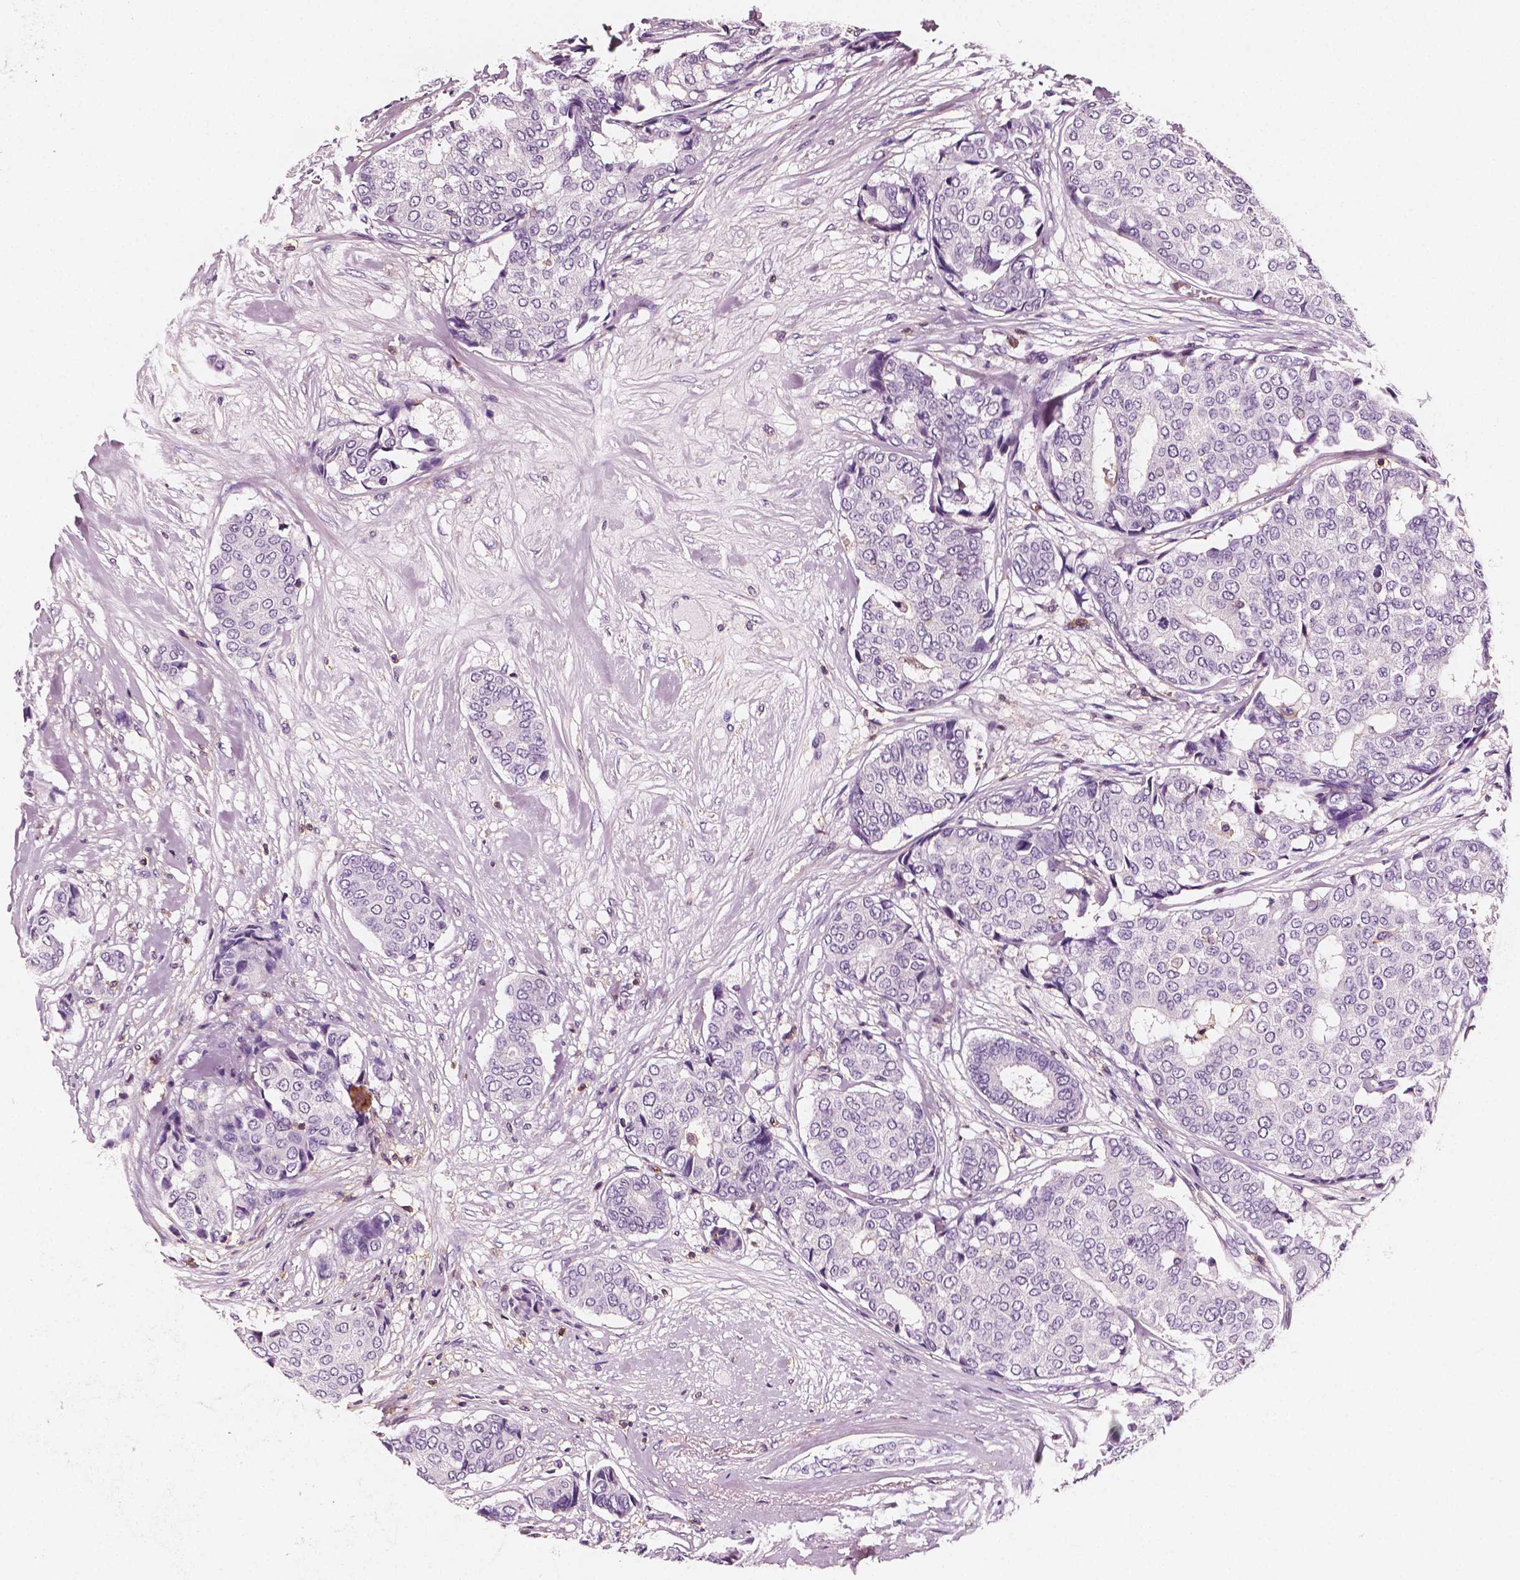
{"staining": {"intensity": "negative", "quantity": "none", "location": "none"}, "tissue": "breast cancer", "cell_type": "Tumor cells", "image_type": "cancer", "snomed": [{"axis": "morphology", "description": "Duct carcinoma"}, {"axis": "topography", "description": "Breast"}], "caption": "Tumor cells show no significant expression in infiltrating ductal carcinoma (breast).", "gene": "PTPRC", "patient": {"sex": "female", "age": 75}}